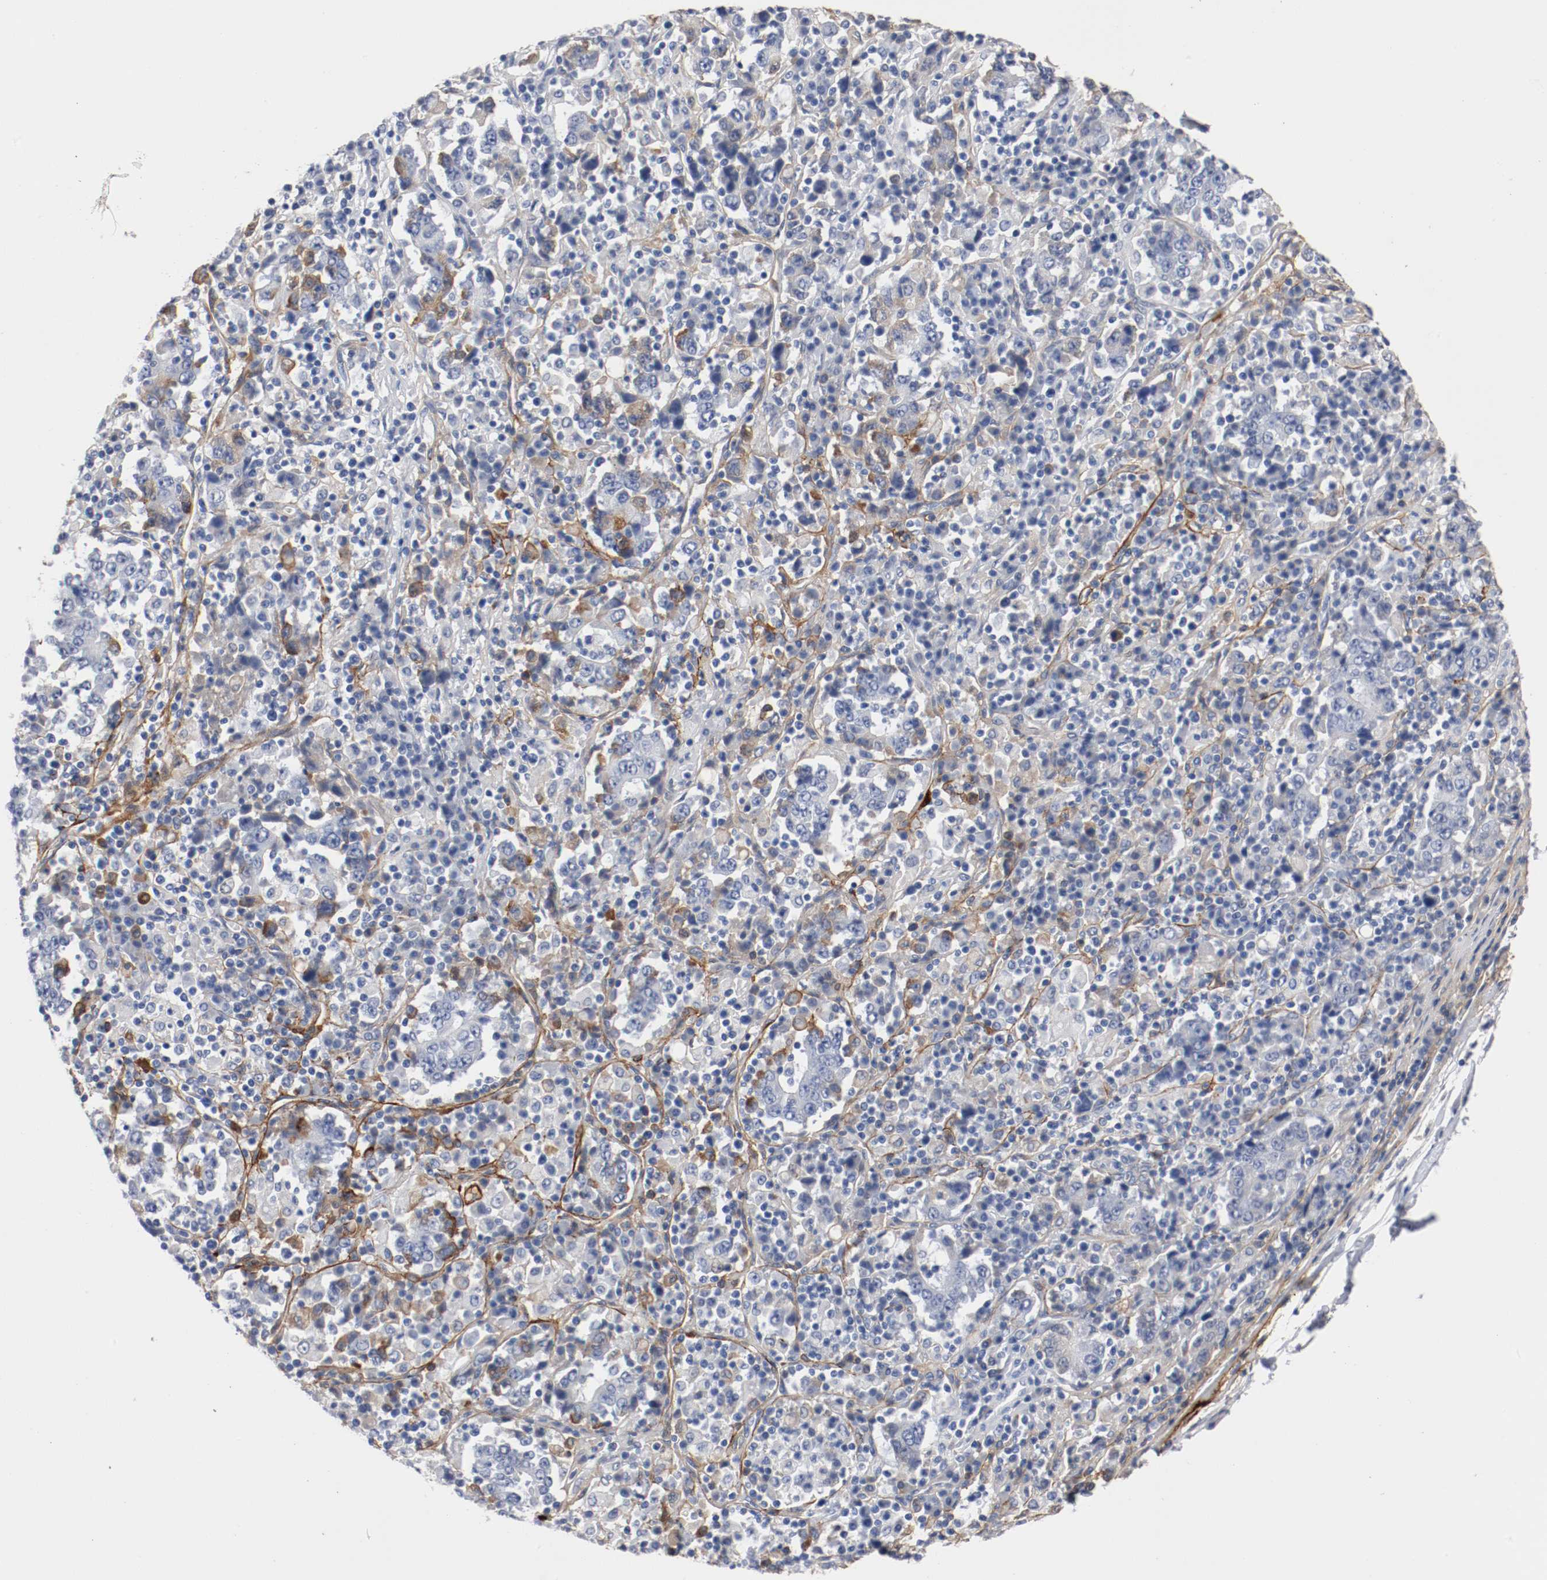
{"staining": {"intensity": "negative", "quantity": "none", "location": "none"}, "tissue": "stomach cancer", "cell_type": "Tumor cells", "image_type": "cancer", "snomed": [{"axis": "morphology", "description": "Normal tissue, NOS"}, {"axis": "morphology", "description": "Adenocarcinoma, NOS"}, {"axis": "topography", "description": "Stomach, upper"}, {"axis": "topography", "description": "Stomach"}], "caption": "Immunohistochemistry photomicrograph of adenocarcinoma (stomach) stained for a protein (brown), which shows no expression in tumor cells.", "gene": "TNC", "patient": {"sex": "male", "age": 59}}